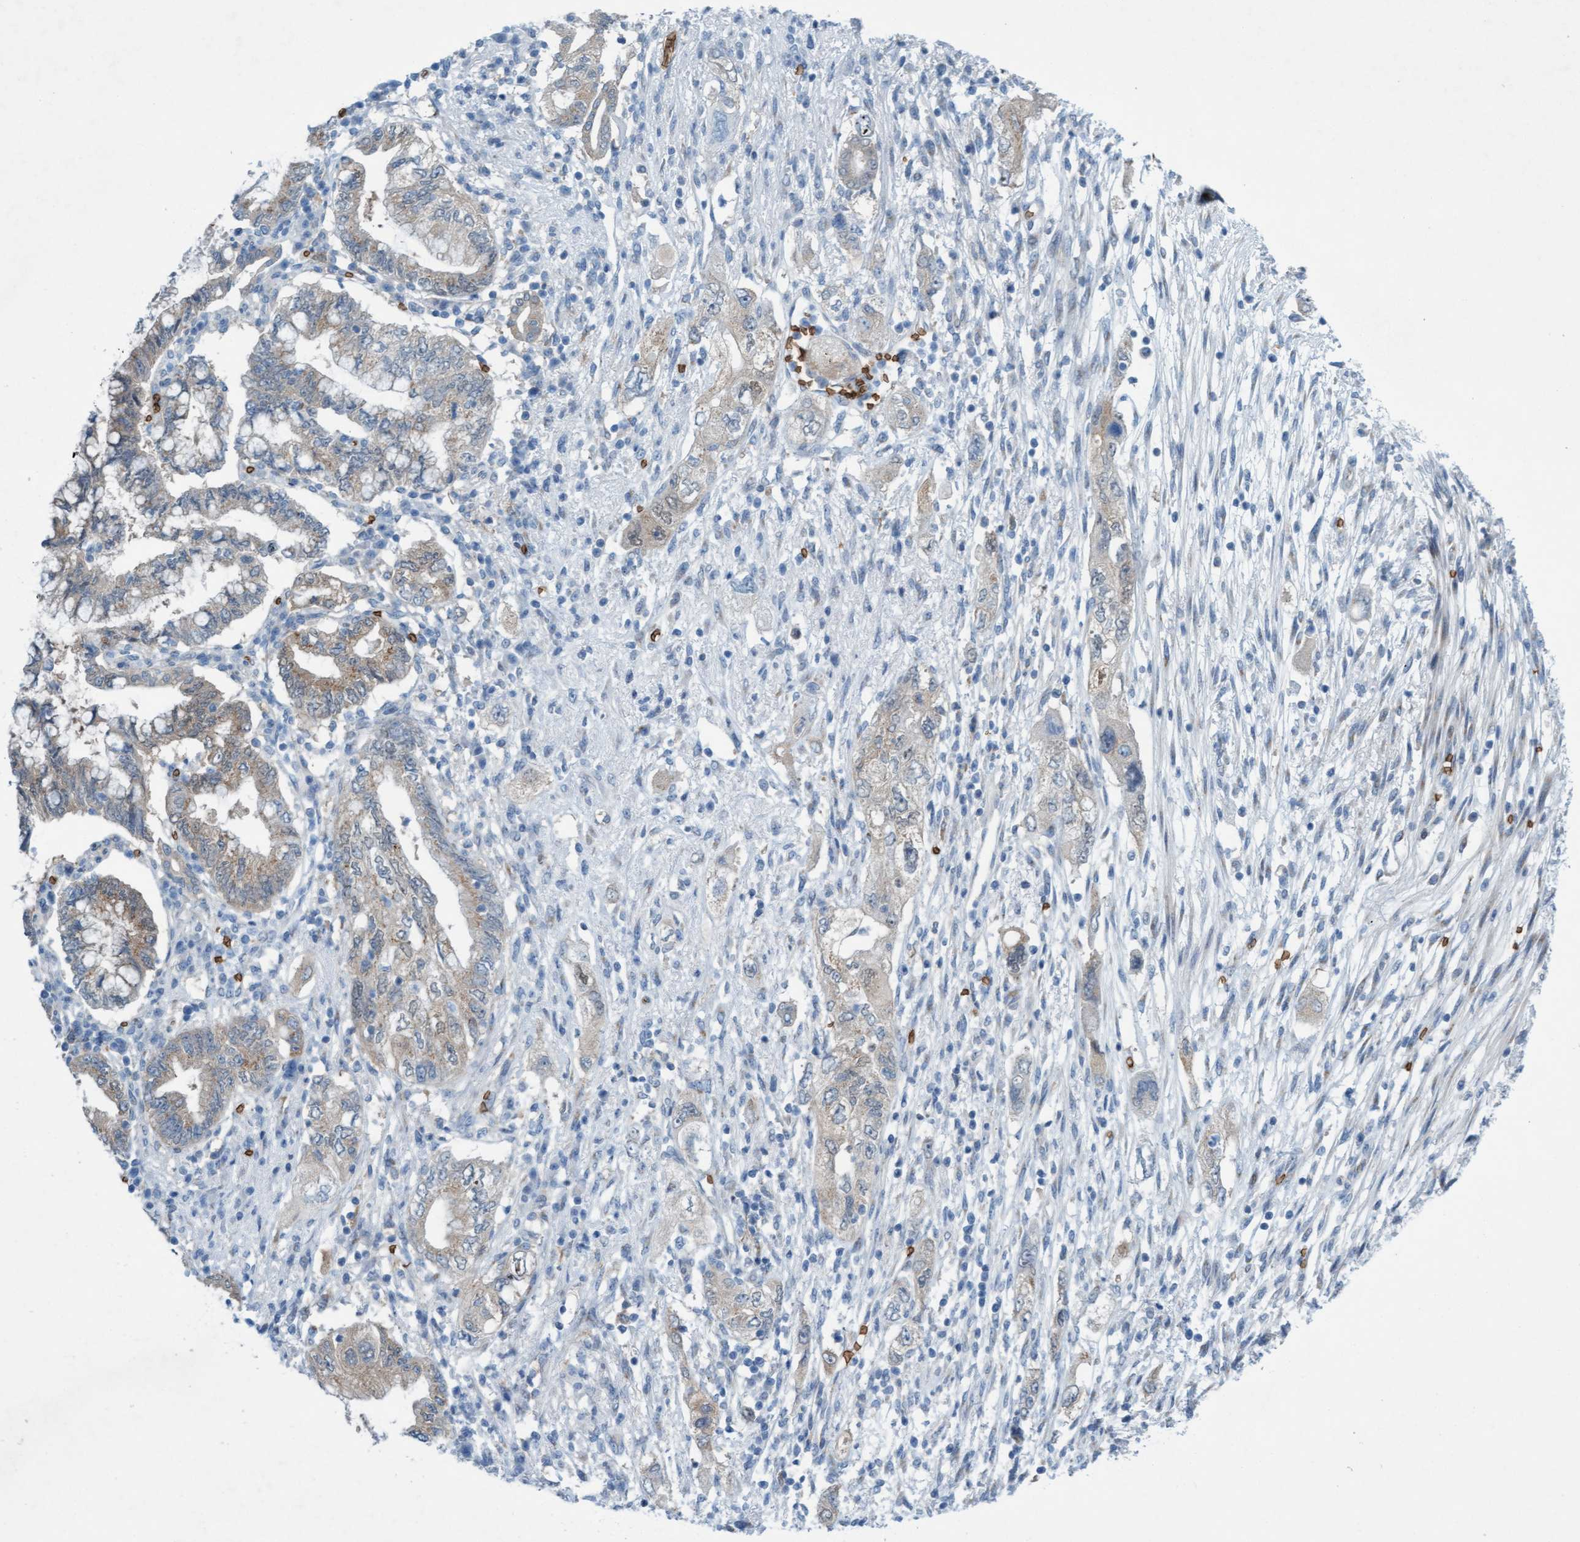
{"staining": {"intensity": "weak", "quantity": "<25%", "location": "cytoplasmic/membranous"}, "tissue": "pancreatic cancer", "cell_type": "Tumor cells", "image_type": "cancer", "snomed": [{"axis": "morphology", "description": "Adenocarcinoma, NOS"}, {"axis": "topography", "description": "Pancreas"}], "caption": "This is an immunohistochemistry (IHC) micrograph of adenocarcinoma (pancreatic). There is no positivity in tumor cells.", "gene": "SPEM2", "patient": {"sex": "female", "age": 73}}